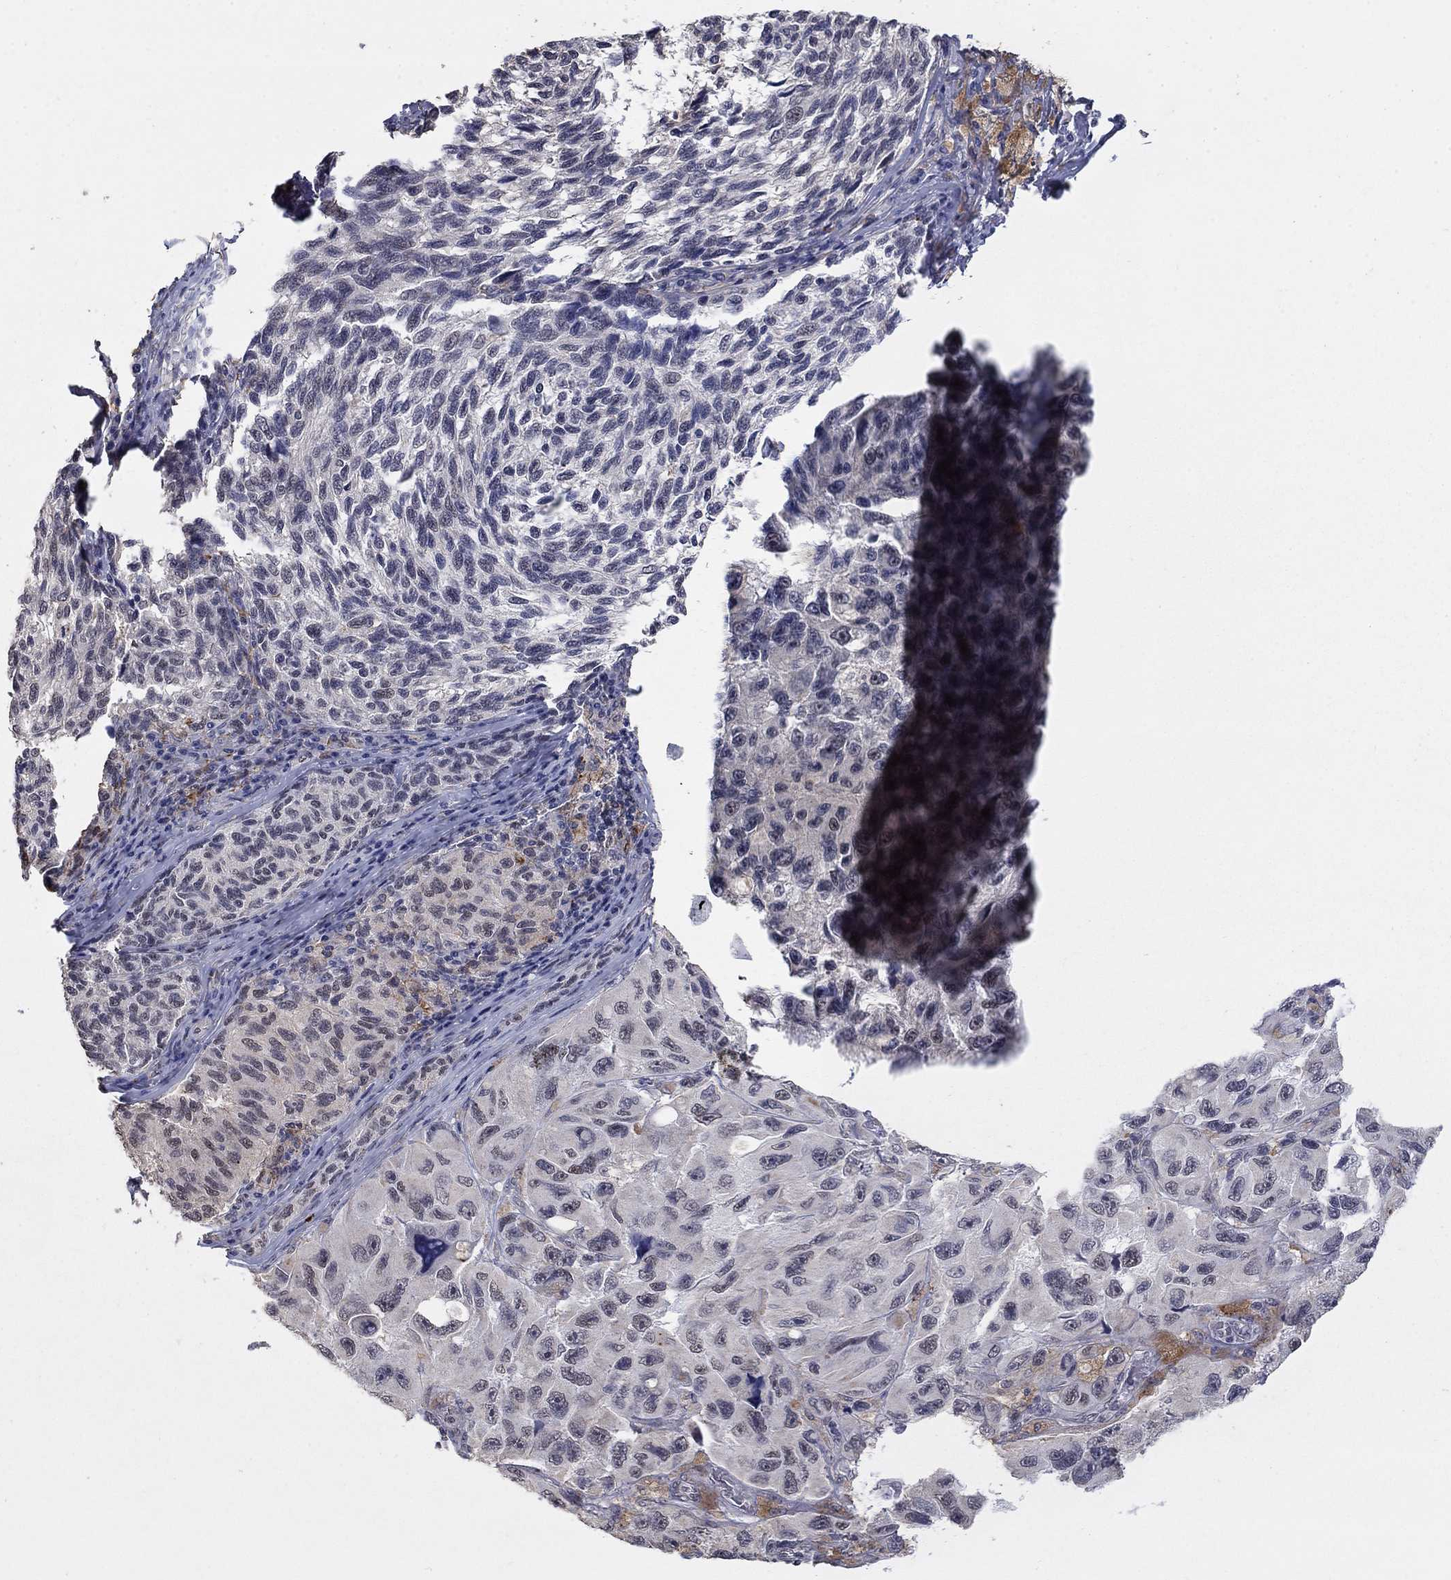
{"staining": {"intensity": "negative", "quantity": "none", "location": "none"}, "tissue": "melanoma", "cell_type": "Tumor cells", "image_type": "cancer", "snomed": [{"axis": "morphology", "description": "Malignant melanoma, NOS"}, {"axis": "topography", "description": "Skin"}], "caption": "DAB immunohistochemical staining of malignant melanoma demonstrates no significant staining in tumor cells.", "gene": "GRIA3", "patient": {"sex": "female", "age": 73}}